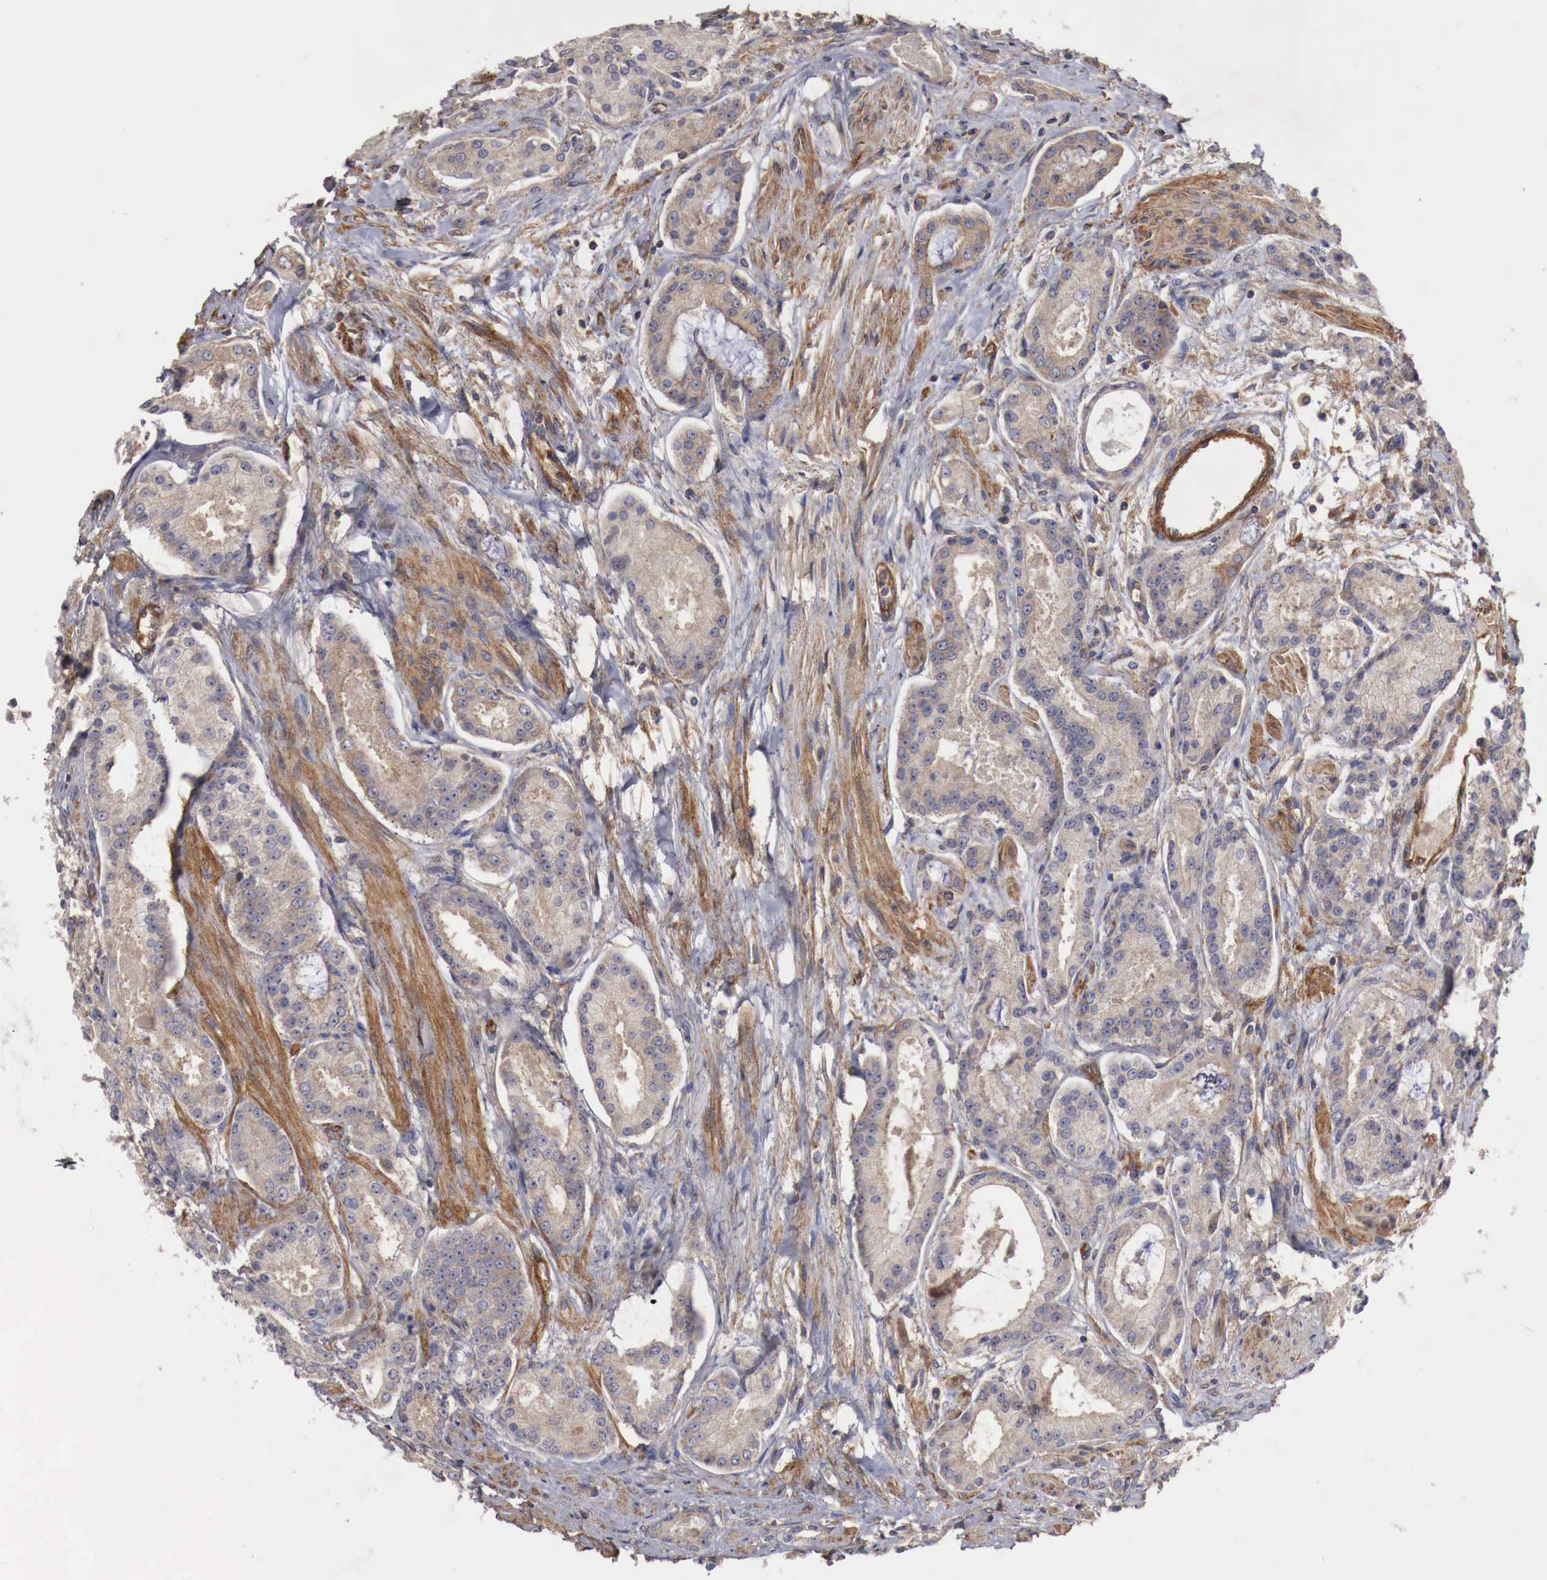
{"staining": {"intensity": "weak", "quantity": ">75%", "location": "cytoplasmic/membranous"}, "tissue": "prostate cancer", "cell_type": "Tumor cells", "image_type": "cancer", "snomed": [{"axis": "morphology", "description": "Adenocarcinoma, Medium grade"}, {"axis": "topography", "description": "Prostate"}], "caption": "Immunohistochemical staining of human prostate adenocarcinoma (medium-grade) displays weak cytoplasmic/membranous protein positivity in about >75% of tumor cells. The protein is shown in brown color, while the nuclei are stained blue.", "gene": "ARMCX4", "patient": {"sex": "male", "age": 72}}